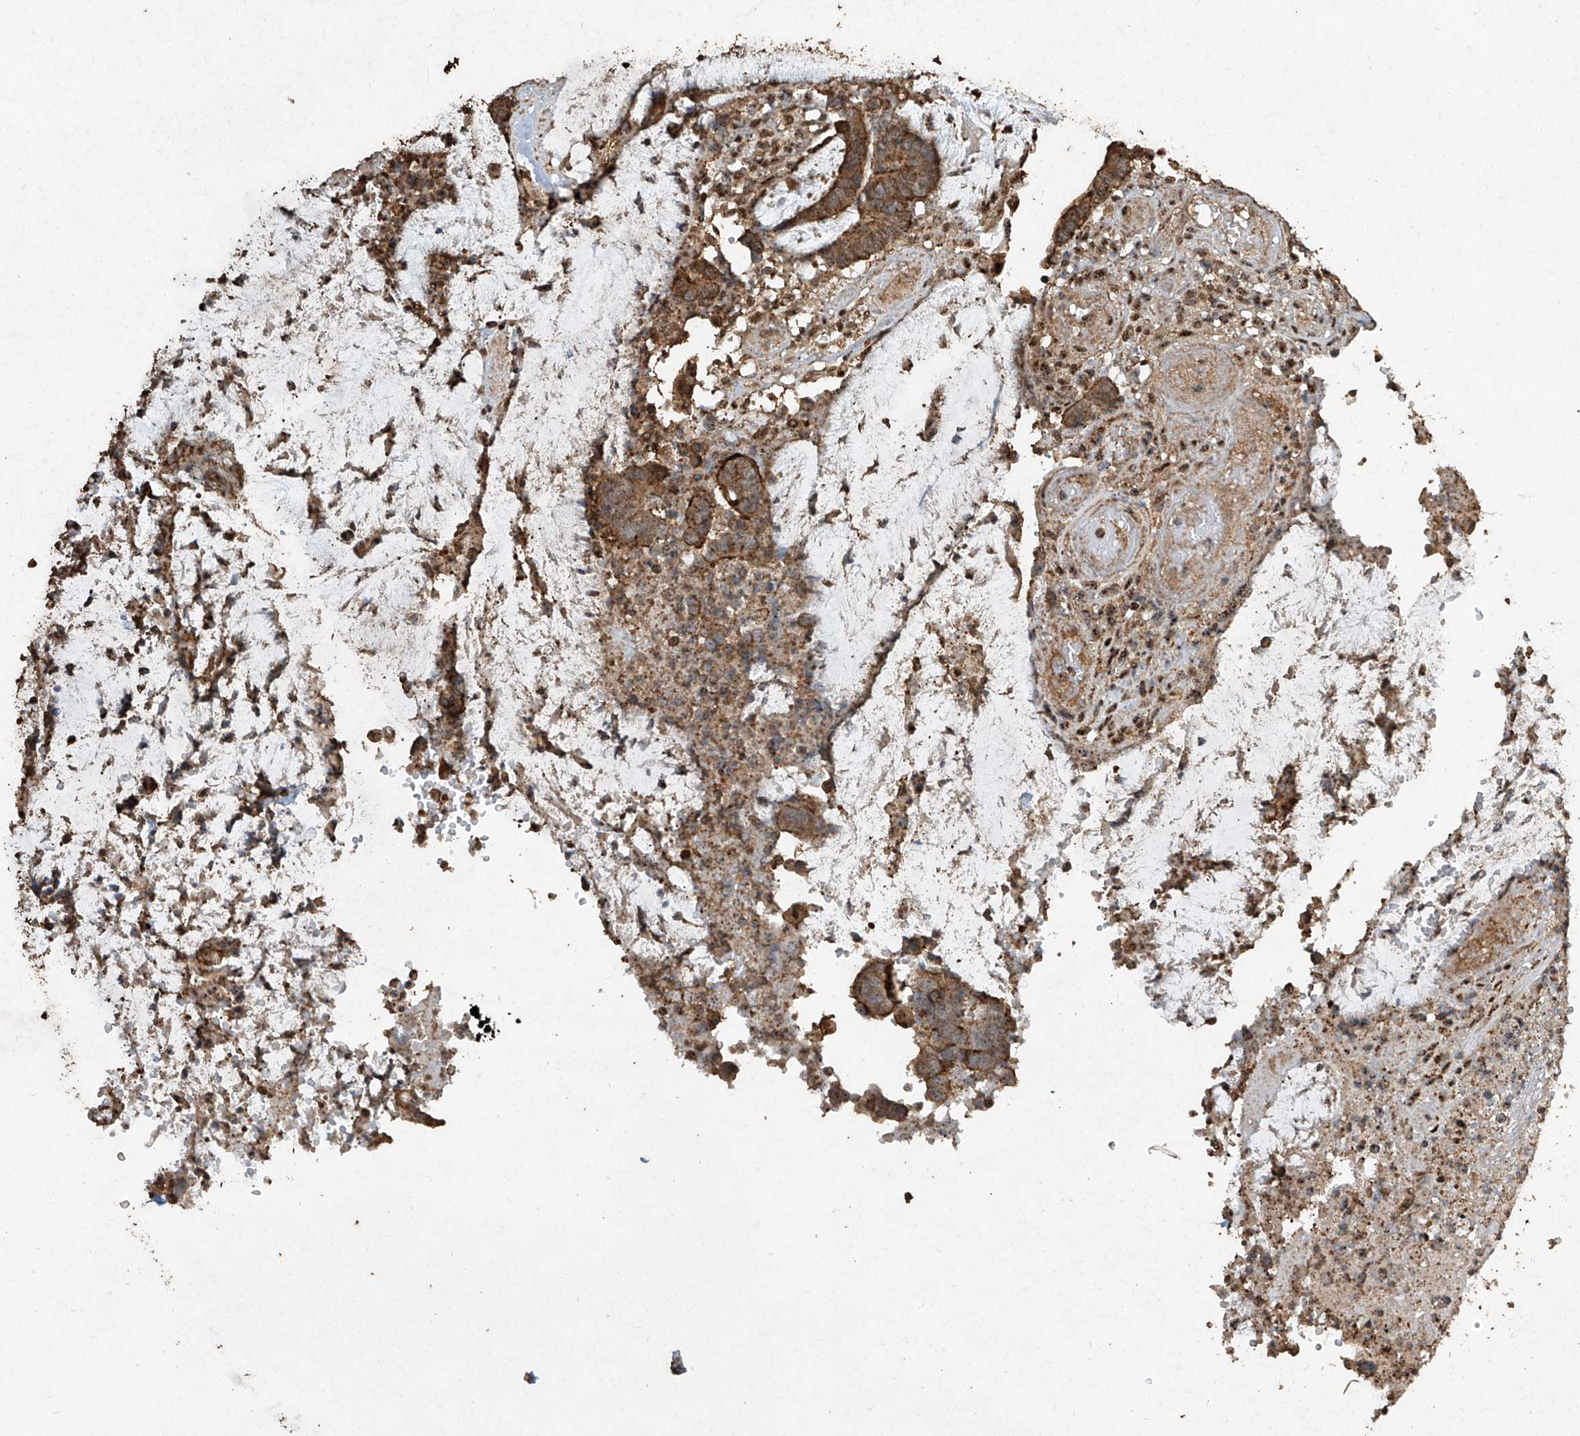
{"staining": {"intensity": "strong", "quantity": ">75%", "location": "cytoplasmic/membranous"}, "tissue": "colorectal cancer", "cell_type": "Tumor cells", "image_type": "cancer", "snomed": [{"axis": "morphology", "description": "Adenocarcinoma, NOS"}, {"axis": "topography", "description": "Rectum"}], "caption": "Immunohistochemistry (IHC) of human colorectal cancer shows high levels of strong cytoplasmic/membranous staining in approximately >75% of tumor cells. The staining was performed using DAB (3,3'-diaminobenzidine), with brown indicating positive protein expression. Nuclei are stained blue with hematoxylin.", "gene": "ERBB3", "patient": {"sex": "female", "age": 66}}